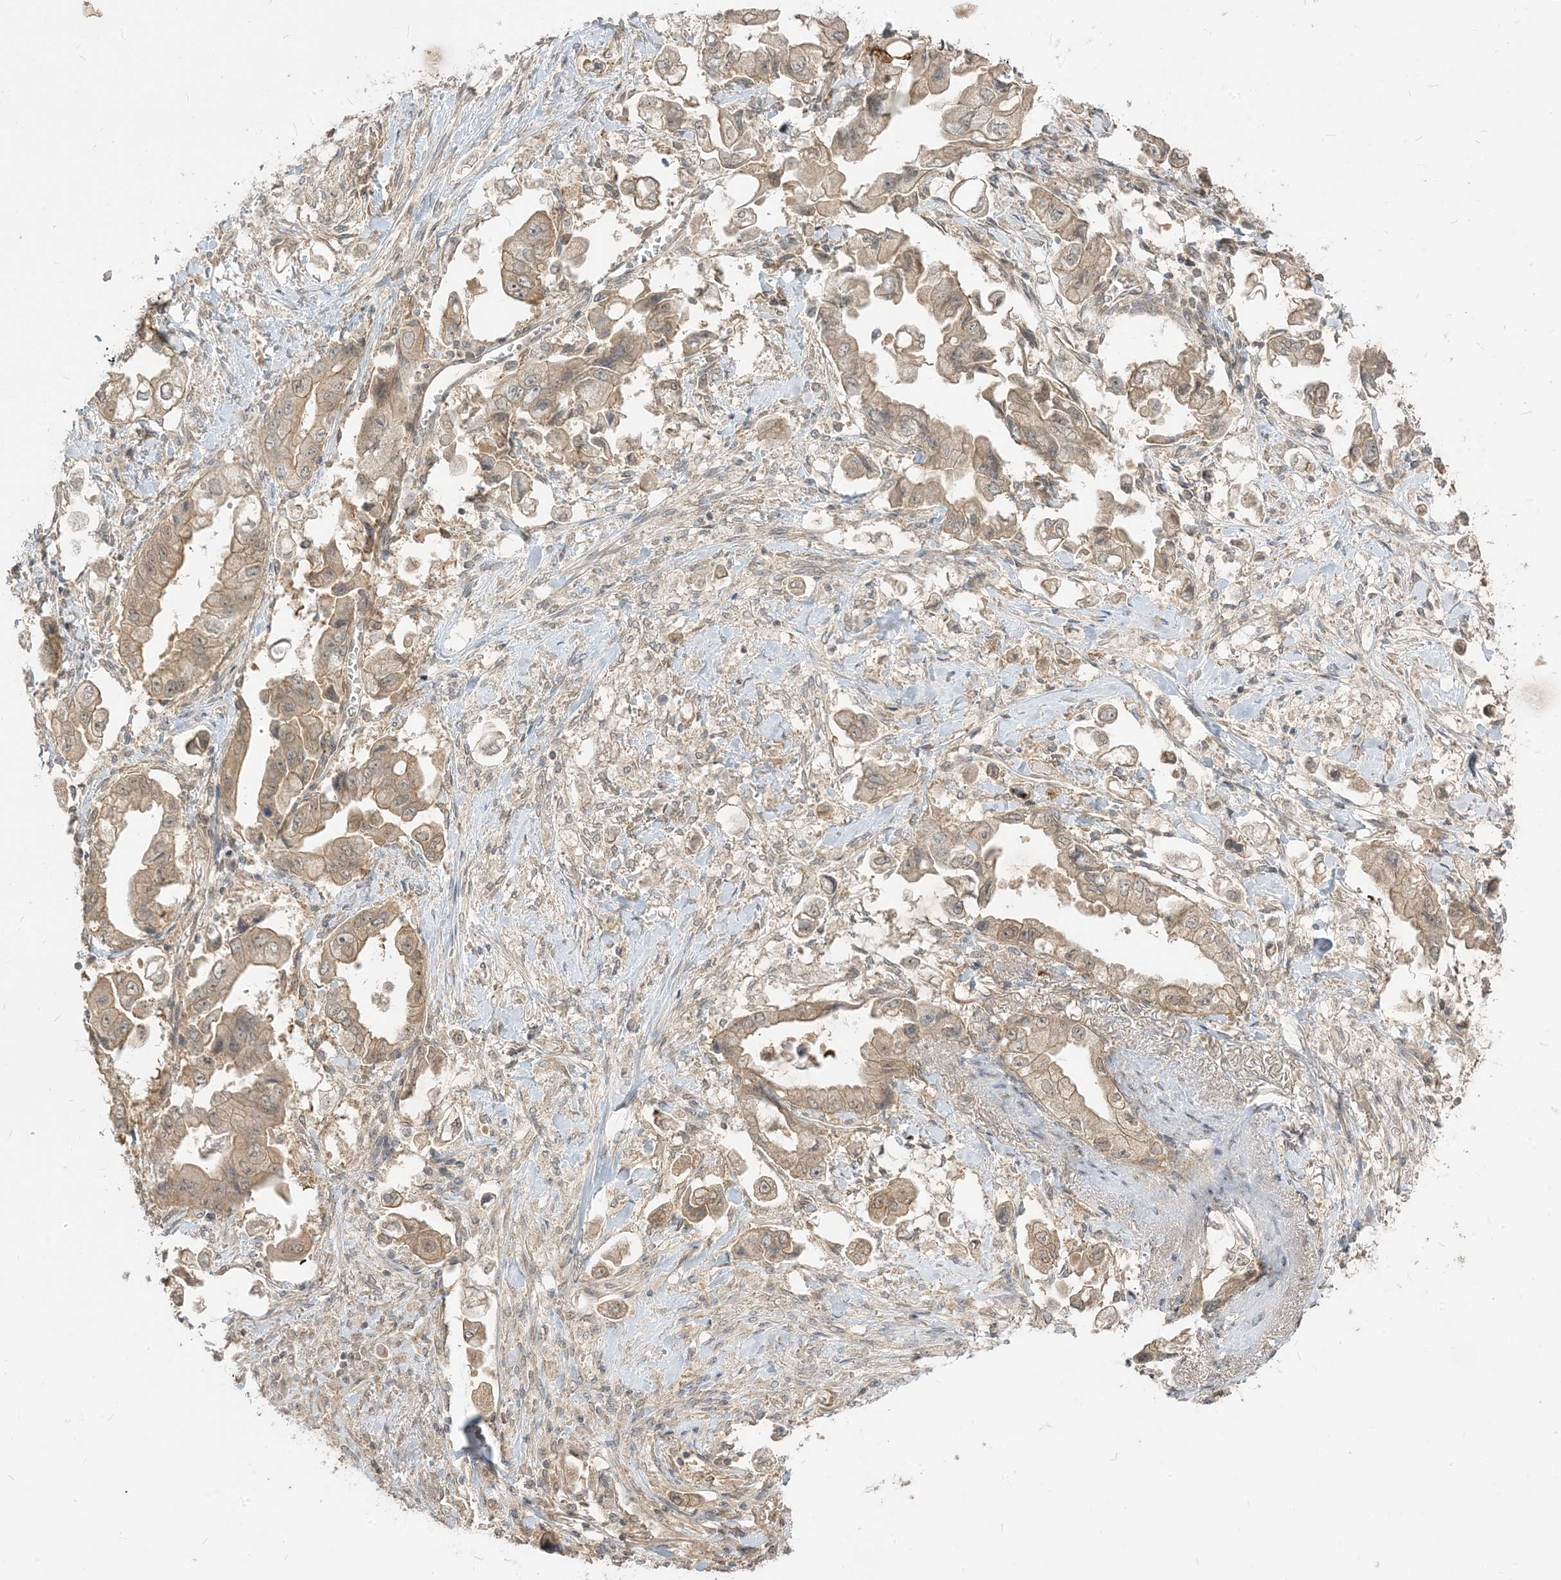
{"staining": {"intensity": "moderate", "quantity": ">75%", "location": "cytoplasmic/membranous"}, "tissue": "stomach cancer", "cell_type": "Tumor cells", "image_type": "cancer", "snomed": [{"axis": "morphology", "description": "Adenocarcinoma, NOS"}, {"axis": "topography", "description": "Stomach"}], "caption": "Stomach cancer (adenocarcinoma) stained with a protein marker shows moderate staining in tumor cells.", "gene": "TBCC", "patient": {"sex": "male", "age": 62}}